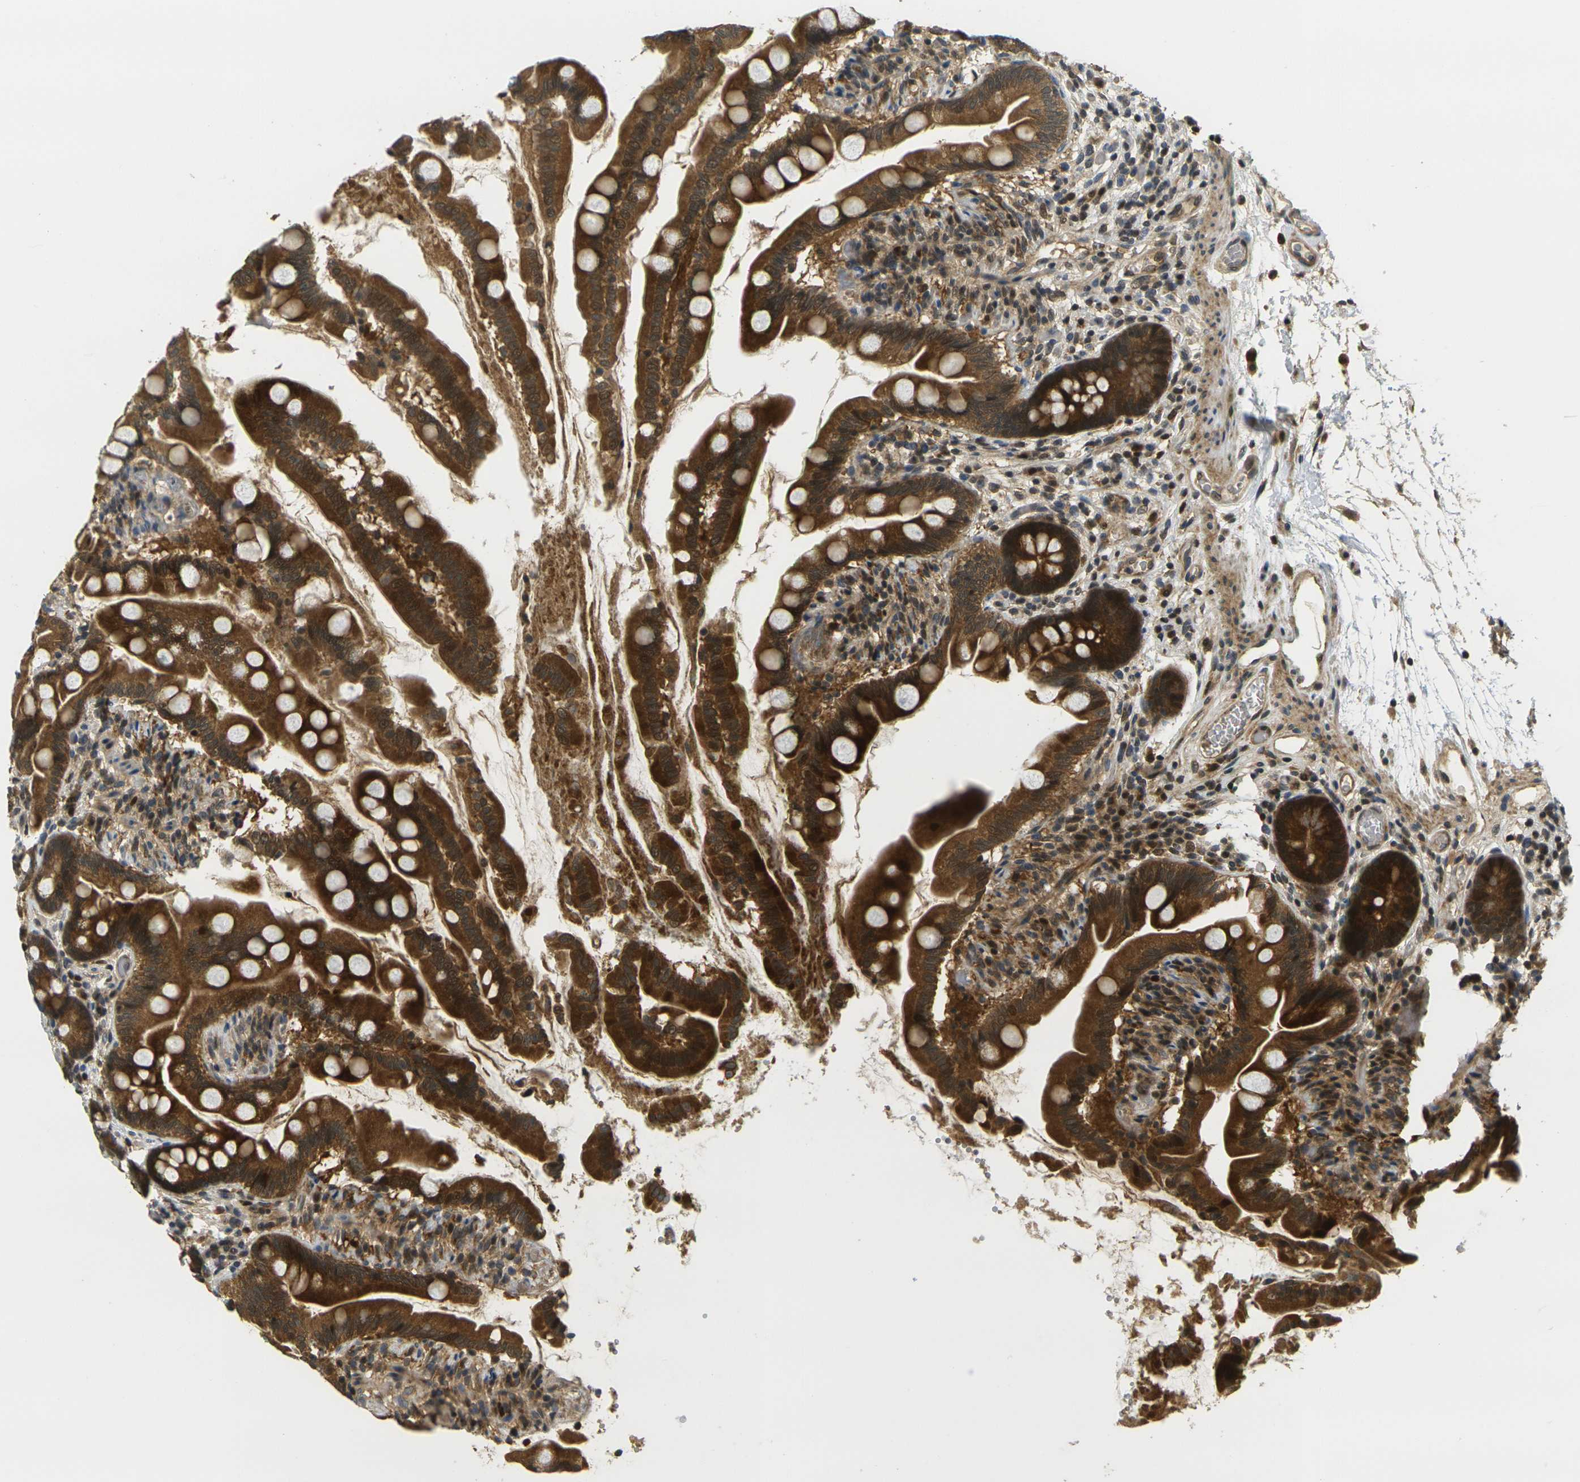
{"staining": {"intensity": "strong", "quantity": ">75%", "location": "cytoplasmic/membranous"}, "tissue": "small intestine", "cell_type": "Glandular cells", "image_type": "normal", "snomed": [{"axis": "morphology", "description": "Normal tissue, NOS"}, {"axis": "topography", "description": "Small intestine"}], "caption": "A micrograph of human small intestine stained for a protein reveals strong cytoplasmic/membranous brown staining in glandular cells.", "gene": "KLHL8", "patient": {"sex": "female", "age": 56}}